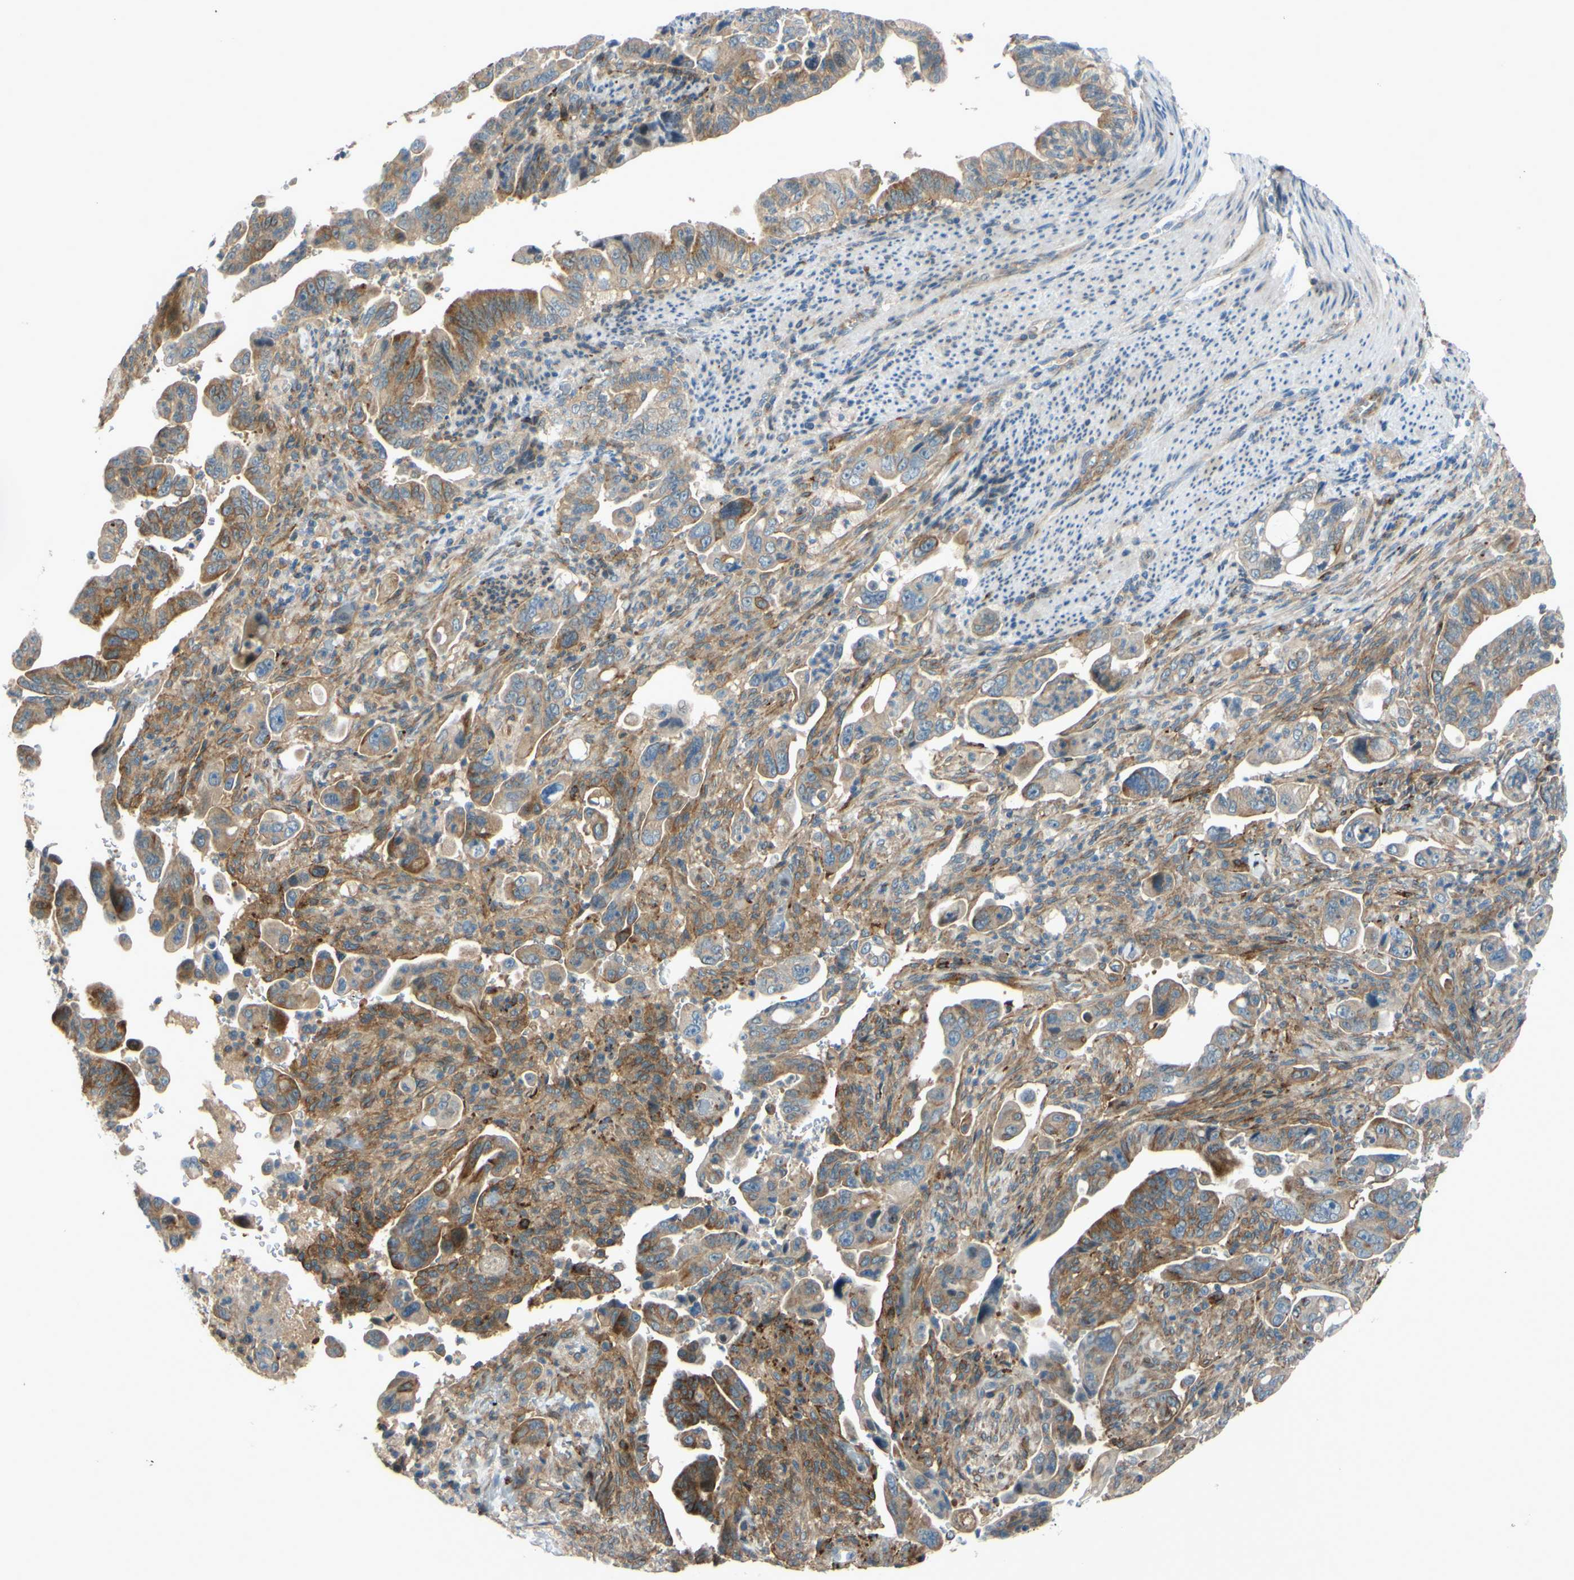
{"staining": {"intensity": "moderate", "quantity": ">75%", "location": "cytoplasmic/membranous"}, "tissue": "pancreatic cancer", "cell_type": "Tumor cells", "image_type": "cancer", "snomed": [{"axis": "morphology", "description": "Adenocarcinoma, NOS"}, {"axis": "topography", "description": "Pancreas"}], "caption": "DAB (3,3'-diaminobenzidine) immunohistochemical staining of pancreatic adenocarcinoma shows moderate cytoplasmic/membranous protein expression in about >75% of tumor cells.", "gene": "ARHGAP1", "patient": {"sex": "male", "age": 70}}